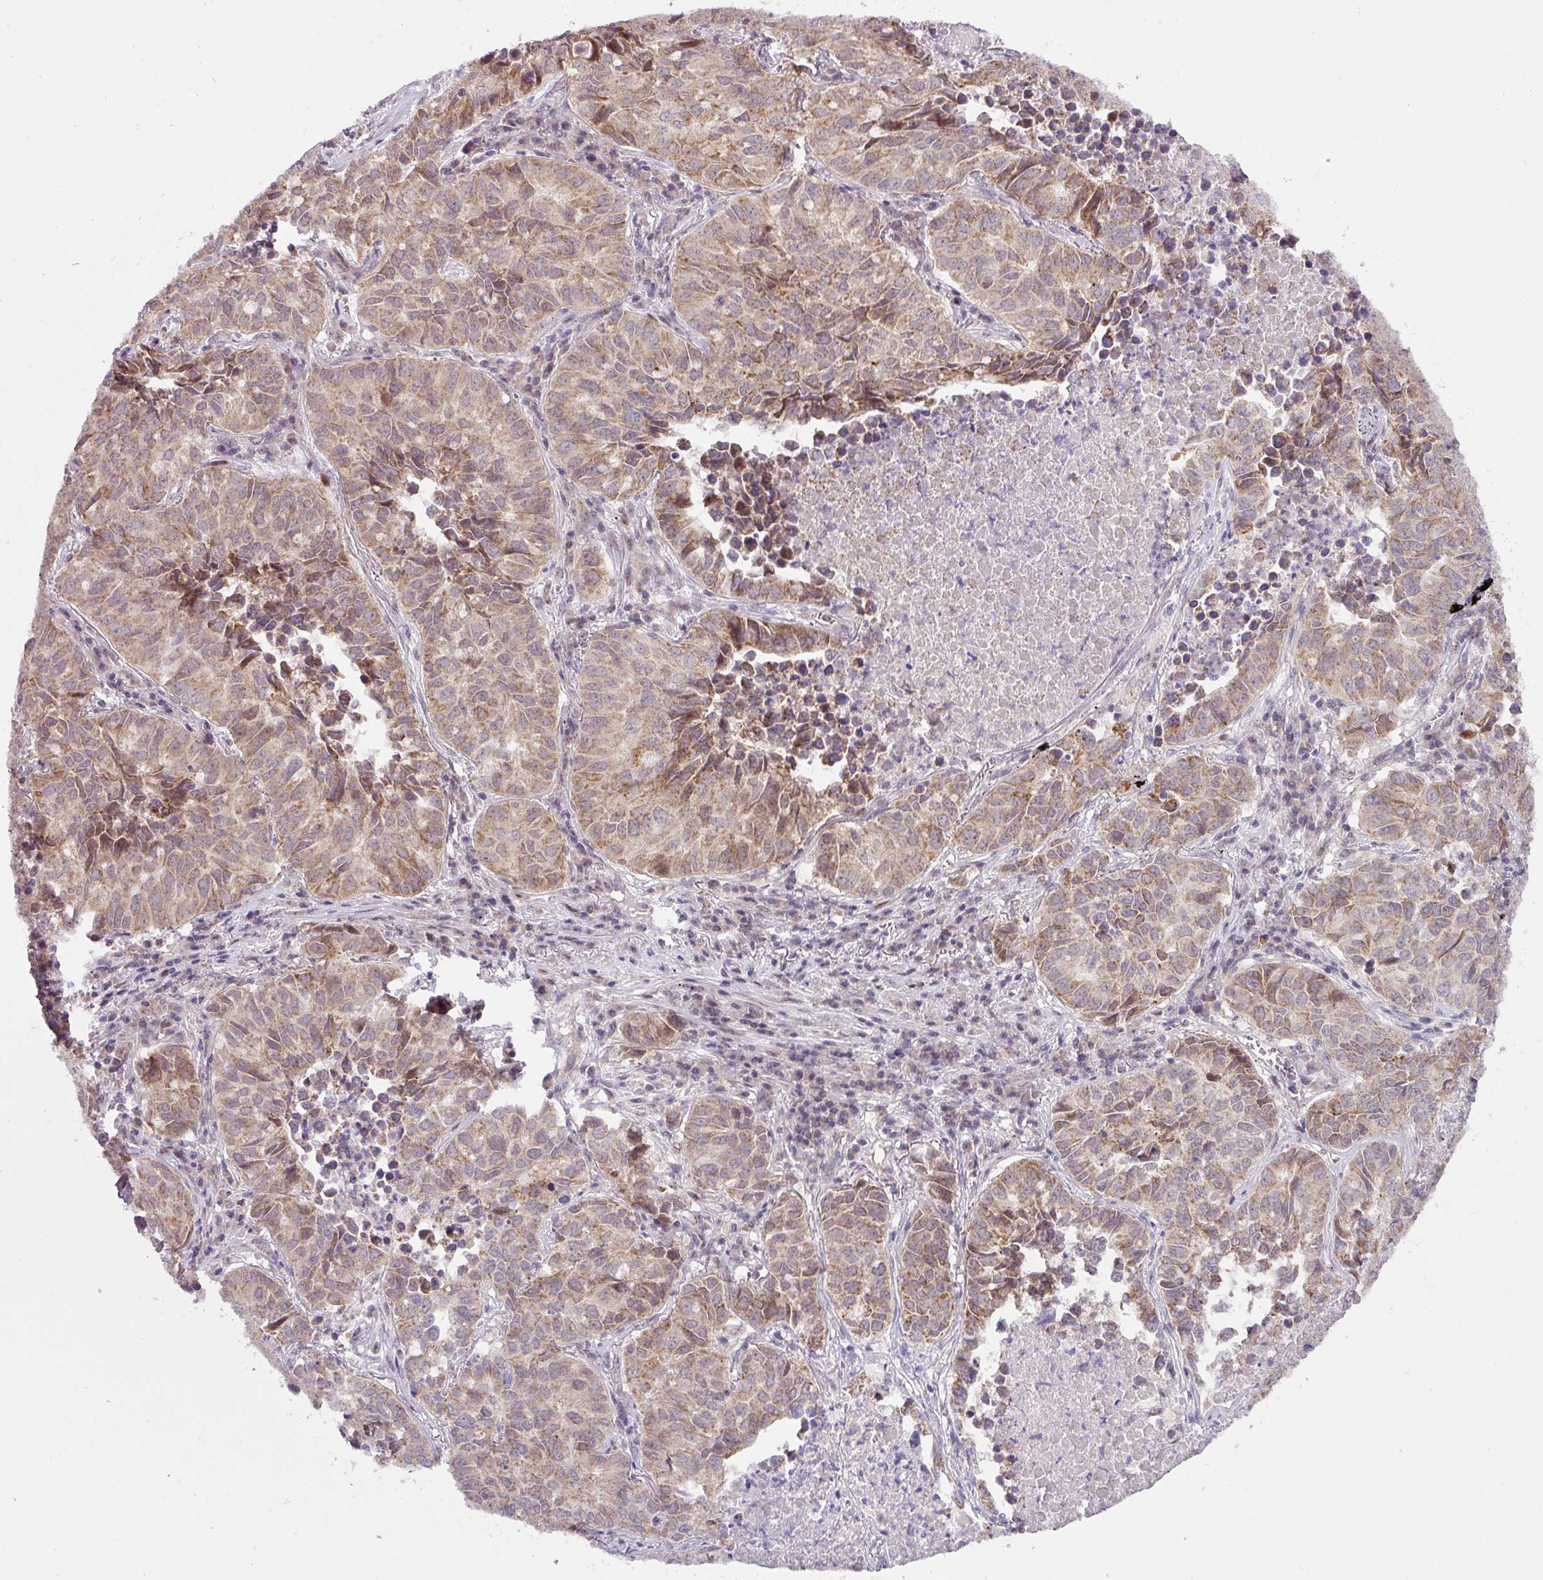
{"staining": {"intensity": "moderate", "quantity": ">75%", "location": "cytoplasmic/membranous"}, "tissue": "lung cancer", "cell_type": "Tumor cells", "image_type": "cancer", "snomed": [{"axis": "morphology", "description": "Adenocarcinoma, NOS"}, {"axis": "topography", "description": "Lung"}], "caption": "About >75% of tumor cells in human lung cancer (adenocarcinoma) demonstrate moderate cytoplasmic/membranous protein expression as visualized by brown immunohistochemical staining.", "gene": "SARS2", "patient": {"sex": "female", "age": 50}}